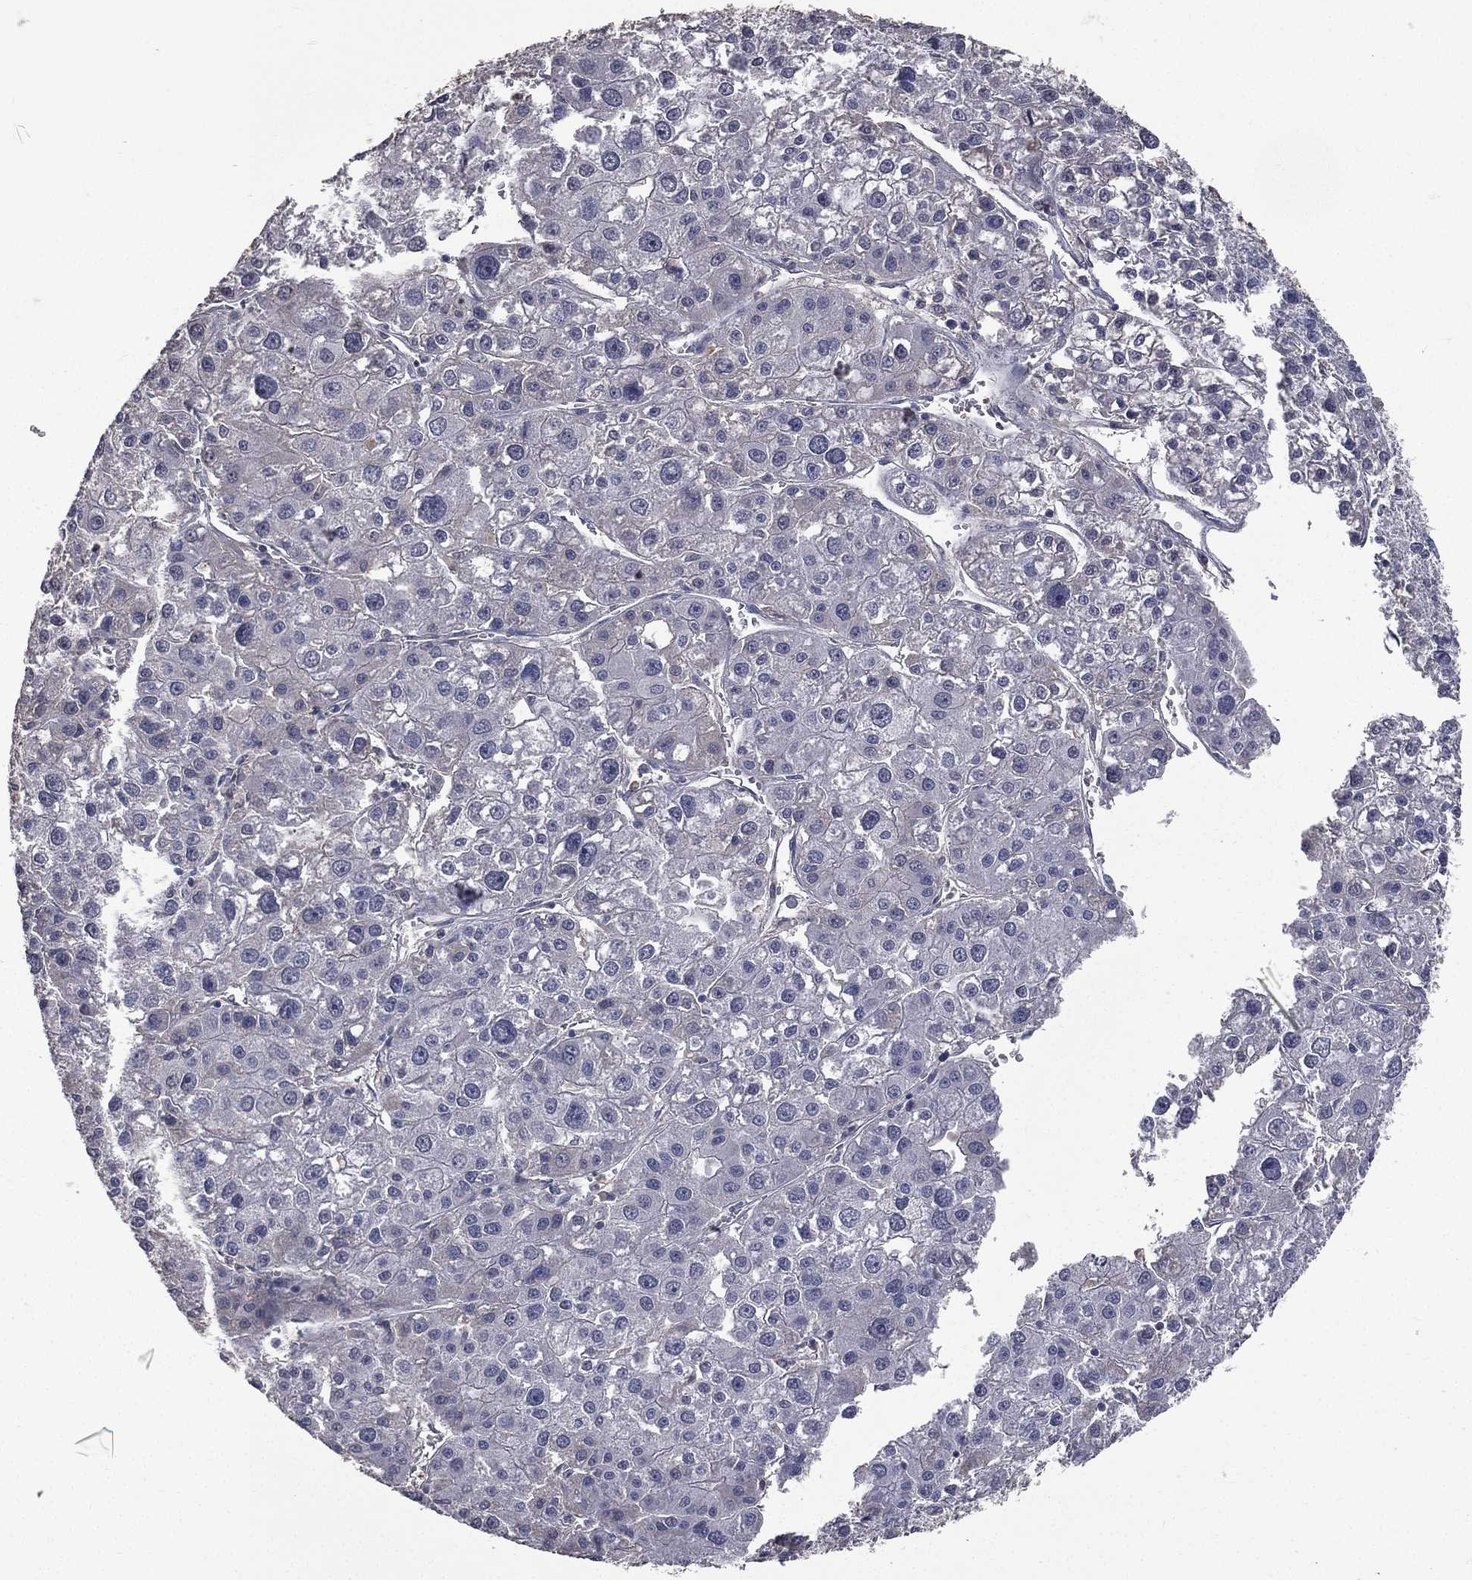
{"staining": {"intensity": "negative", "quantity": "none", "location": "none"}, "tissue": "liver cancer", "cell_type": "Tumor cells", "image_type": "cancer", "snomed": [{"axis": "morphology", "description": "Carcinoma, Hepatocellular, NOS"}, {"axis": "topography", "description": "Liver"}], "caption": "This is a histopathology image of immunohistochemistry staining of liver hepatocellular carcinoma, which shows no positivity in tumor cells.", "gene": "SNAP25", "patient": {"sex": "male", "age": 73}}